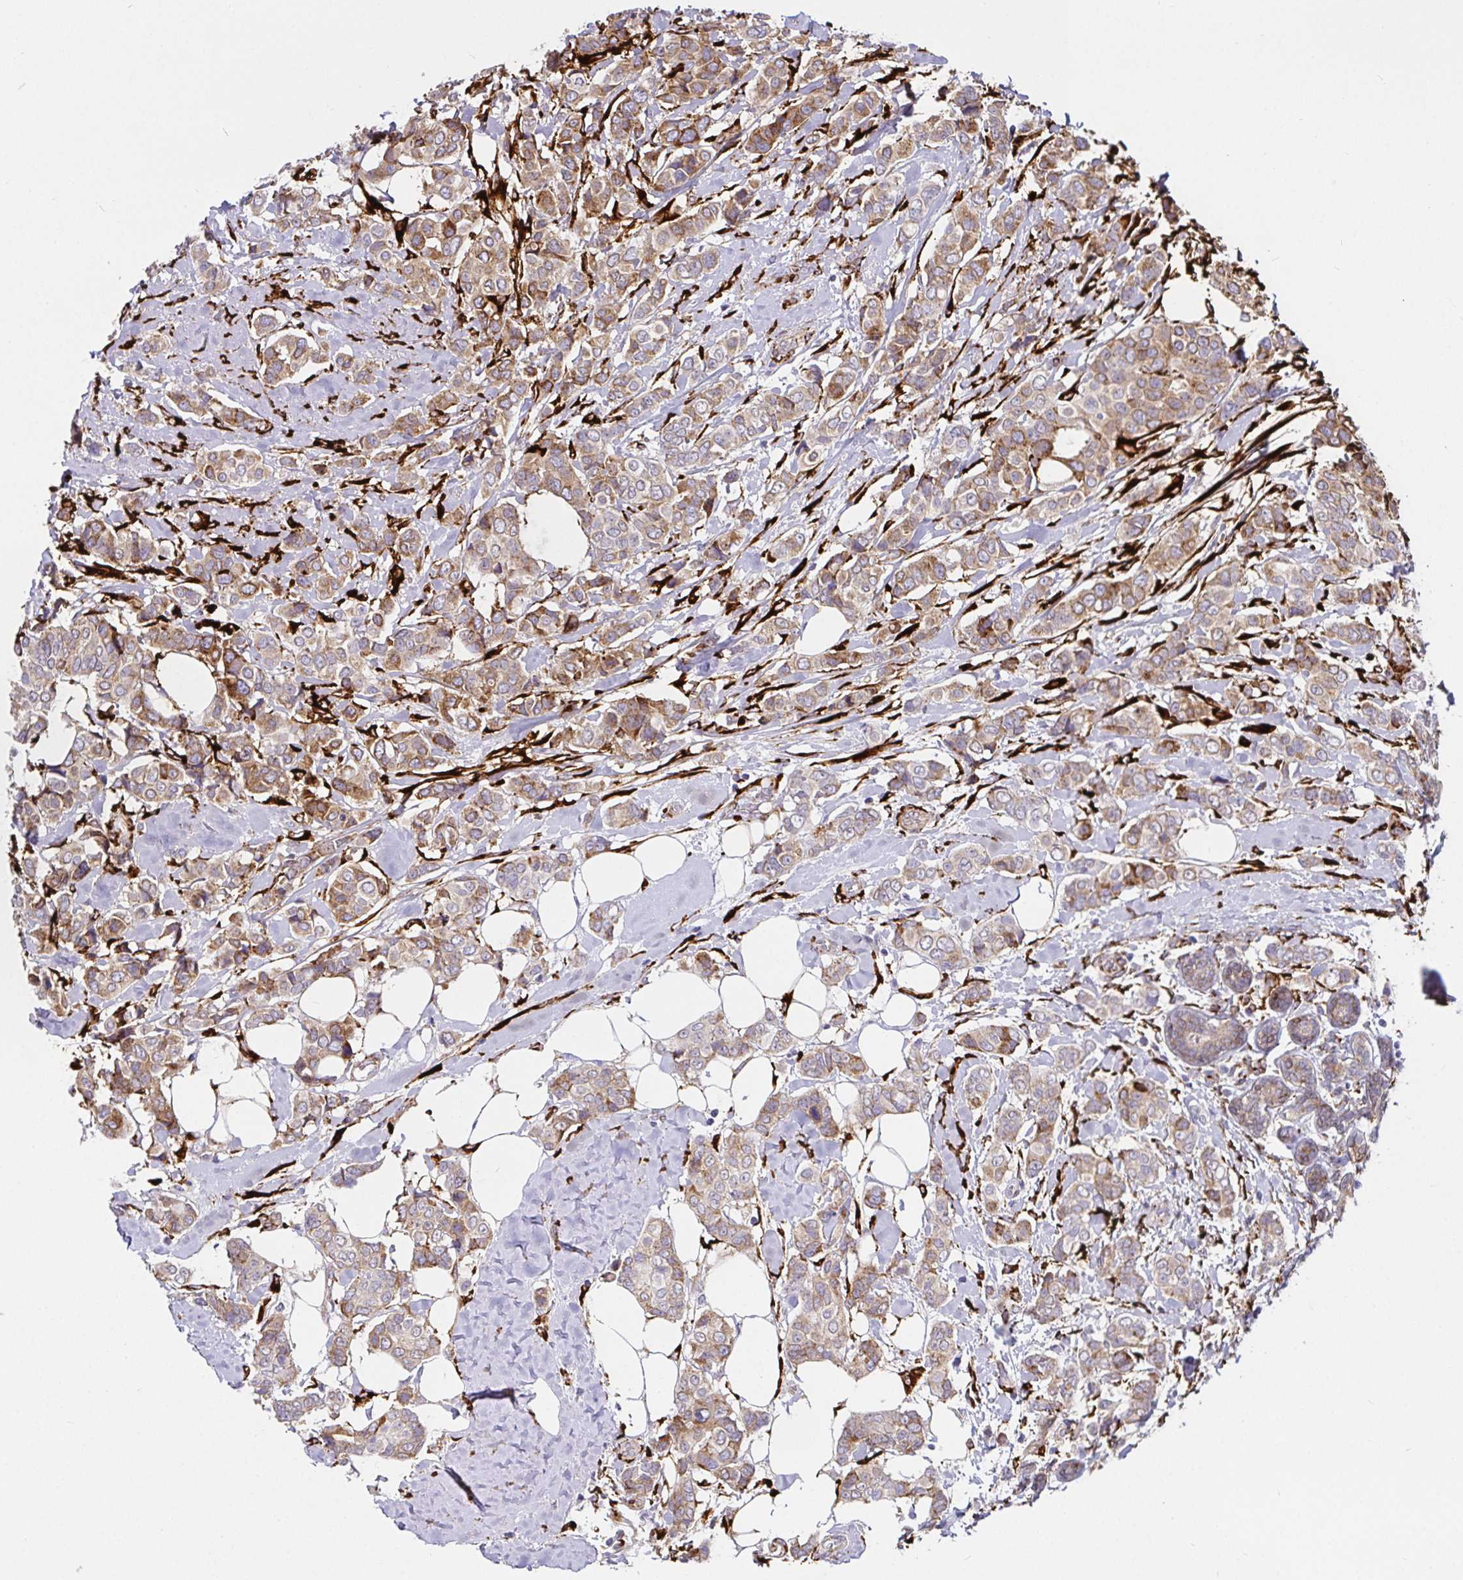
{"staining": {"intensity": "moderate", "quantity": ">75%", "location": "cytoplasmic/membranous"}, "tissue": "breast cancer", "cell_type": "Tumor cells", "image_type": "cancer", "snomed": [{"axis": "morphology", "description": "Lobular carcinoma"}, {"axis": "topography", "description": "Breast"}], "caption": "About >75% of tumor cells in breast lobular carcinoma exhibit moderate cytoplasmic/membranous protein positivity as visualized by brown immunohistochemical staining.", "gene": "P4HA2", "patient": {"sex": "female", "age": 51}}